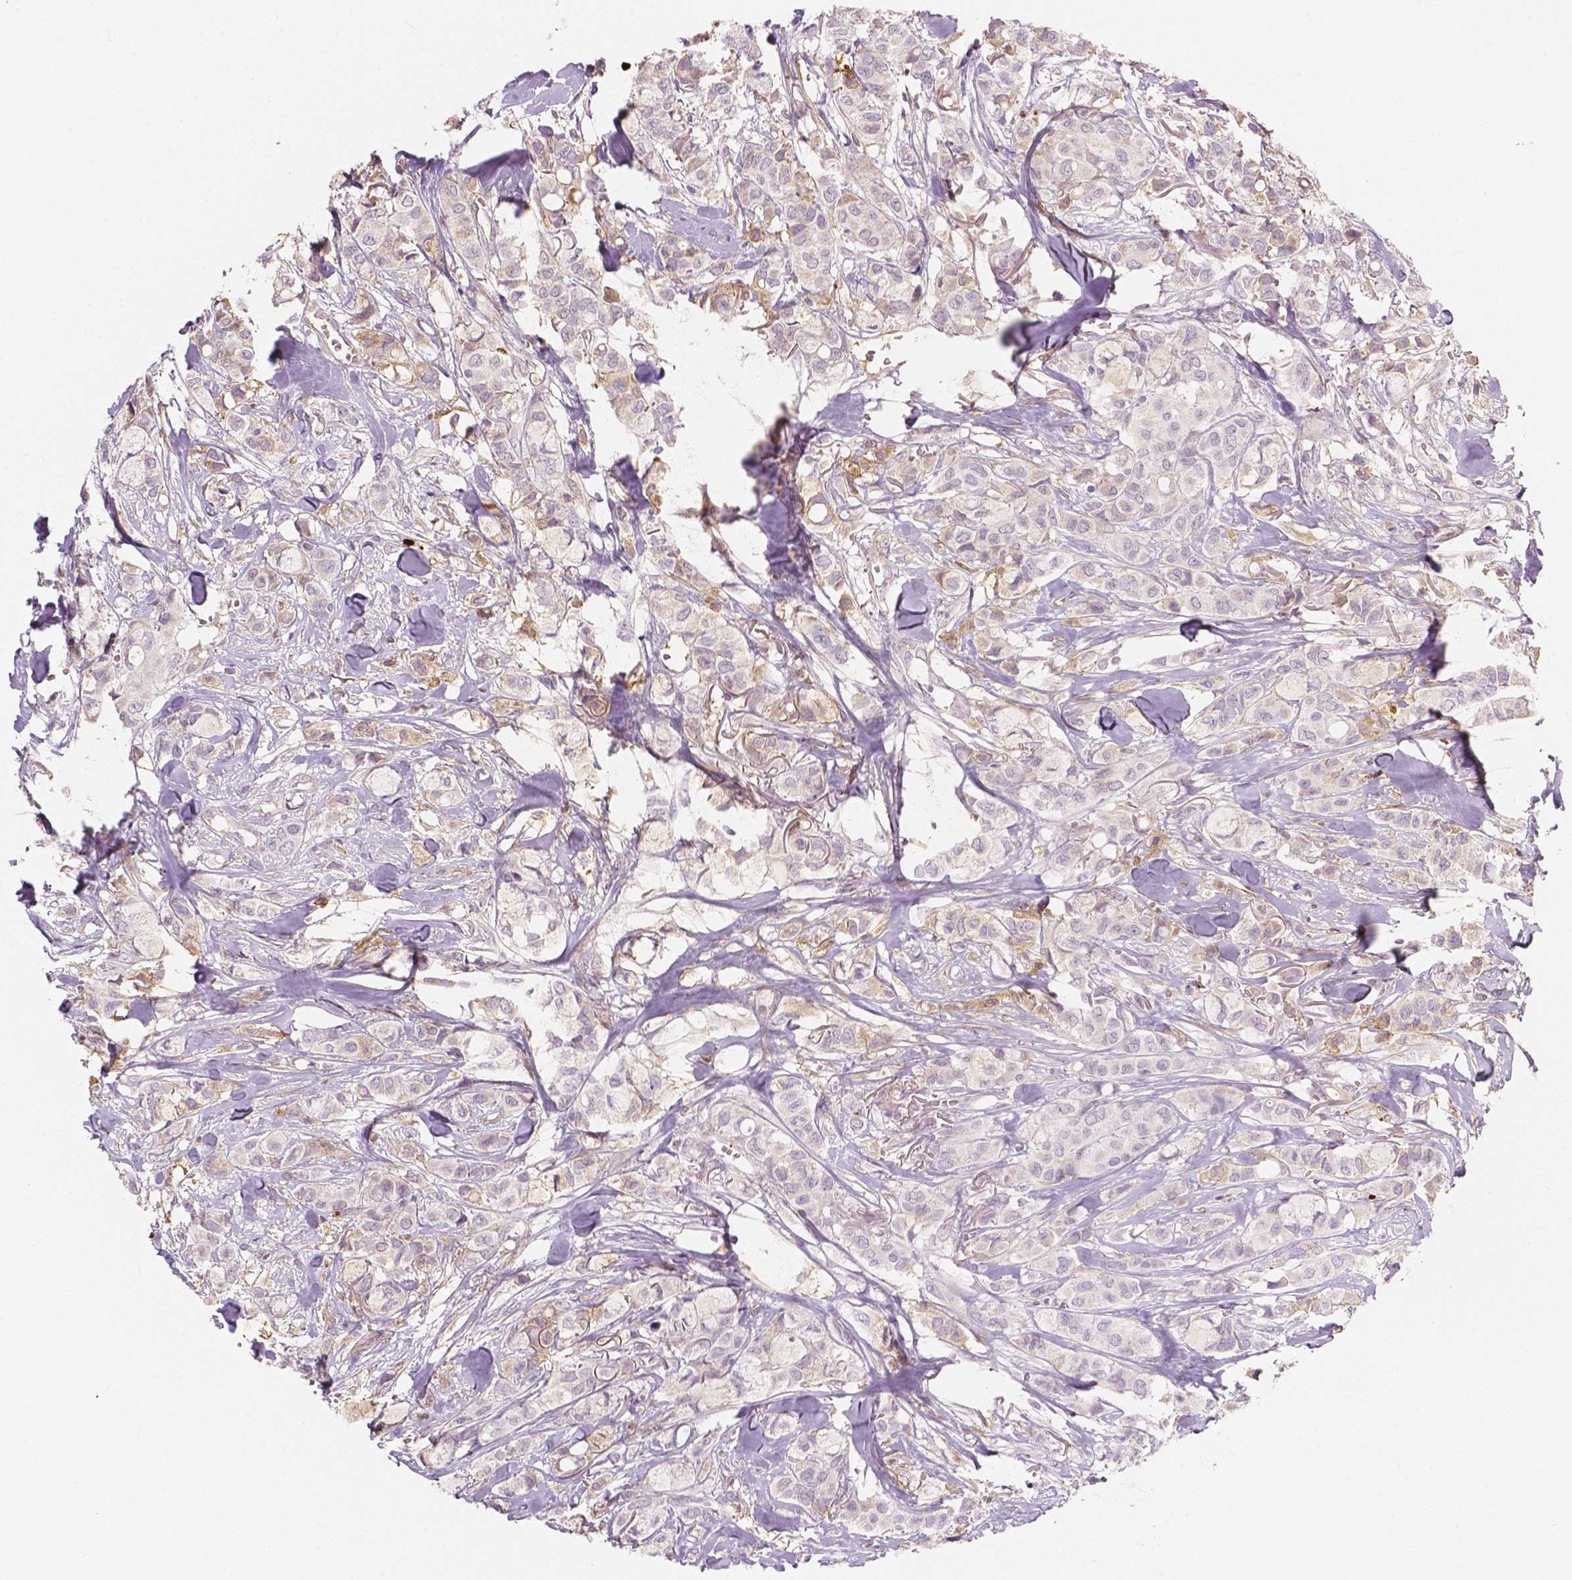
{"staining": {"intensity": "negative", "quantity": "none", "location": "none"}, "tissue": "breast cancer", "cell_type": "Tumor cells", "image_type": "cancer", "snomed": [{"axis": "morphology", "description": "Duct carcinoma"}, {"axis": "topography", "description": "Breast"}], "caption": "Immunohistochemistry histopathology image of neoplastic tissue: human breast intraductal carcinoma stained with DAB (3,3'-diaminobenzidine) exhibits no significant protein staining in tumor cells.", "gene": "APOA4", "patient": {"sex": "female", "age": 85}}